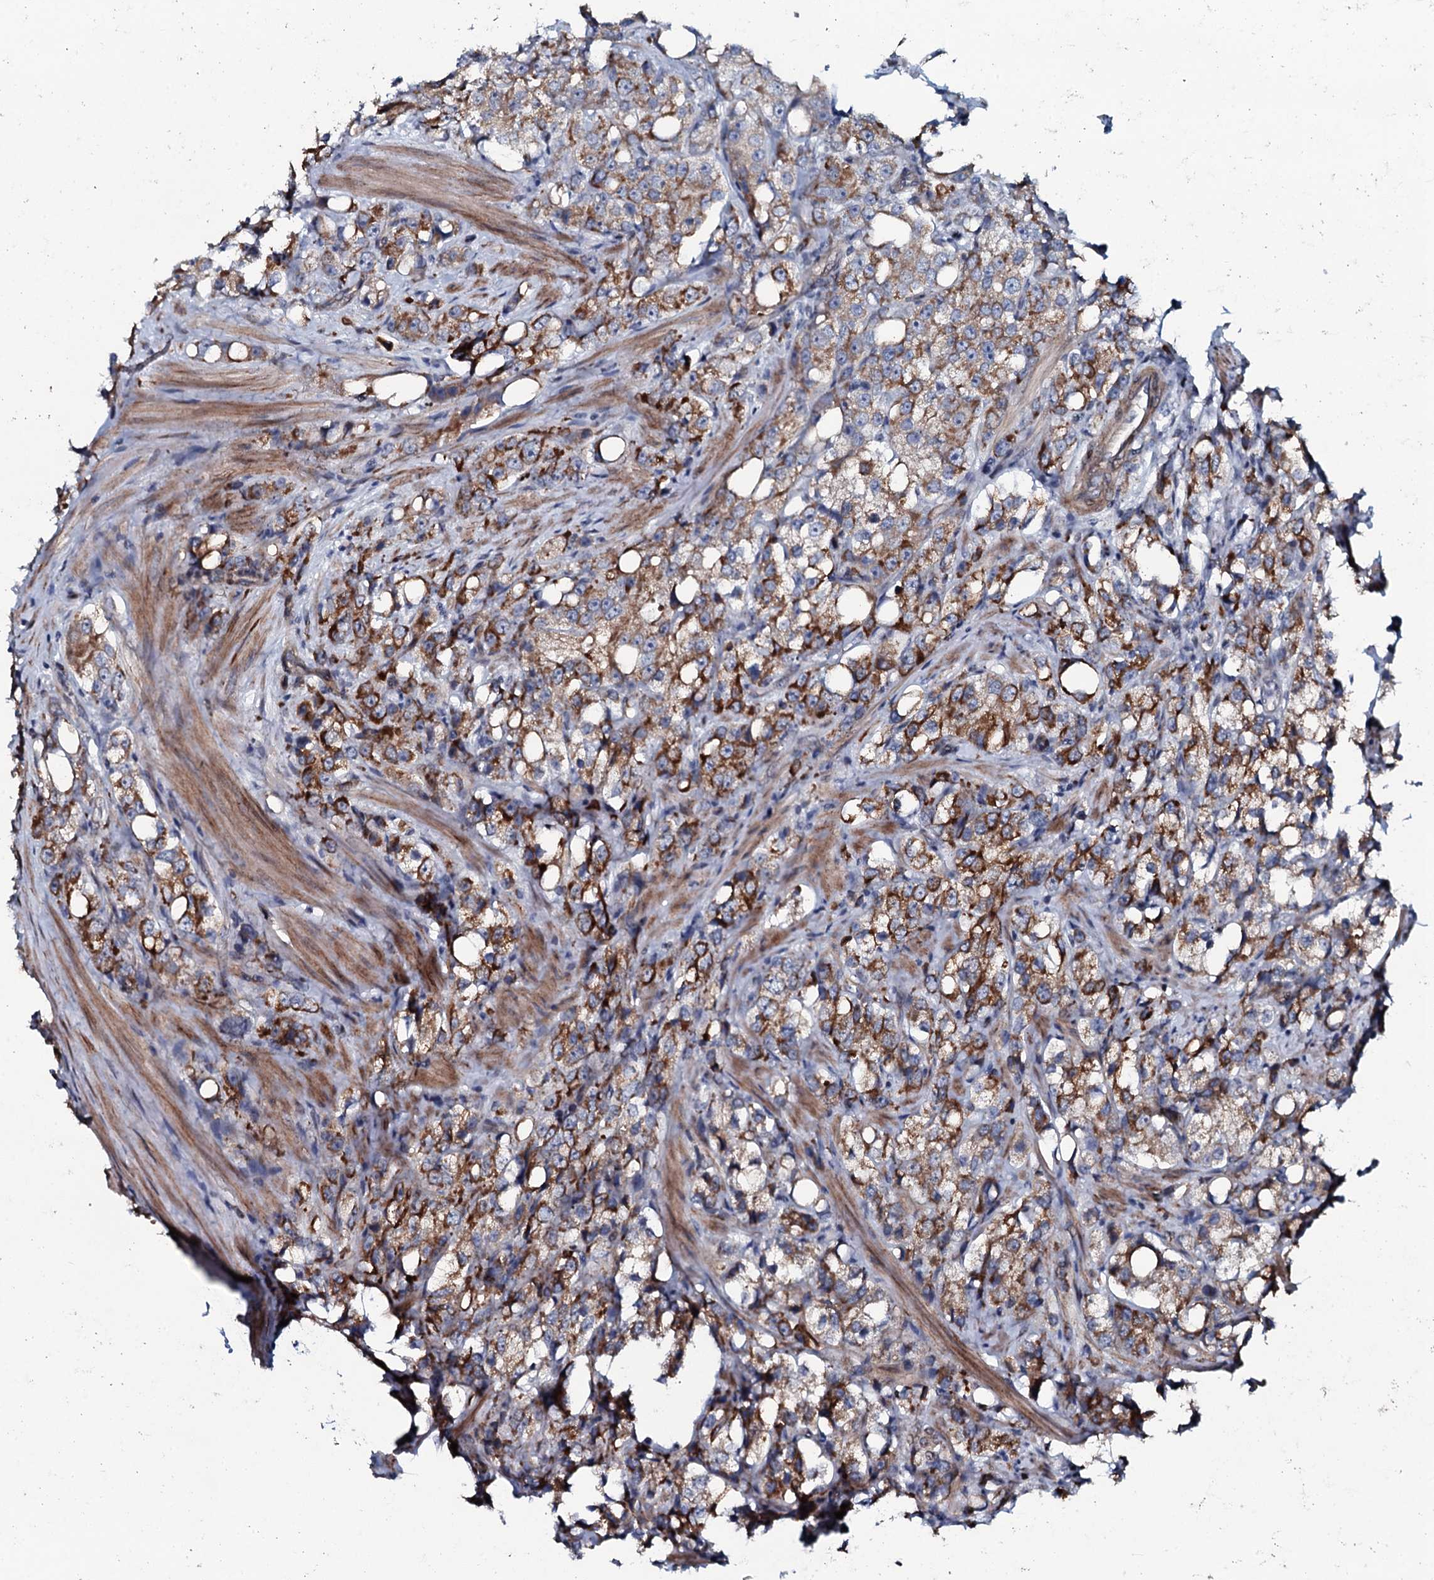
{"staining": {"intensity": "strong", "quantity": "25%-75%", "location": "cytoplasmic/membranous"}, "tissue": "prostate cancer", "cell_type": "Tumor cells", "image_type": "cancer", "snomed": [{"axis": "morphology", "description": "Adenocarcinoma, NOS"}, {"axis": "topography", "description": "Prostate"}], "caption": "Protein expression analysis of human prostate cancer (adenocarcinoma) reveals strong cytoplasmic/membranous positivity in about 25%-75% of tumor cells.", "gene": "KCTD4", "patient": {"sex": "male", "age": 79}}